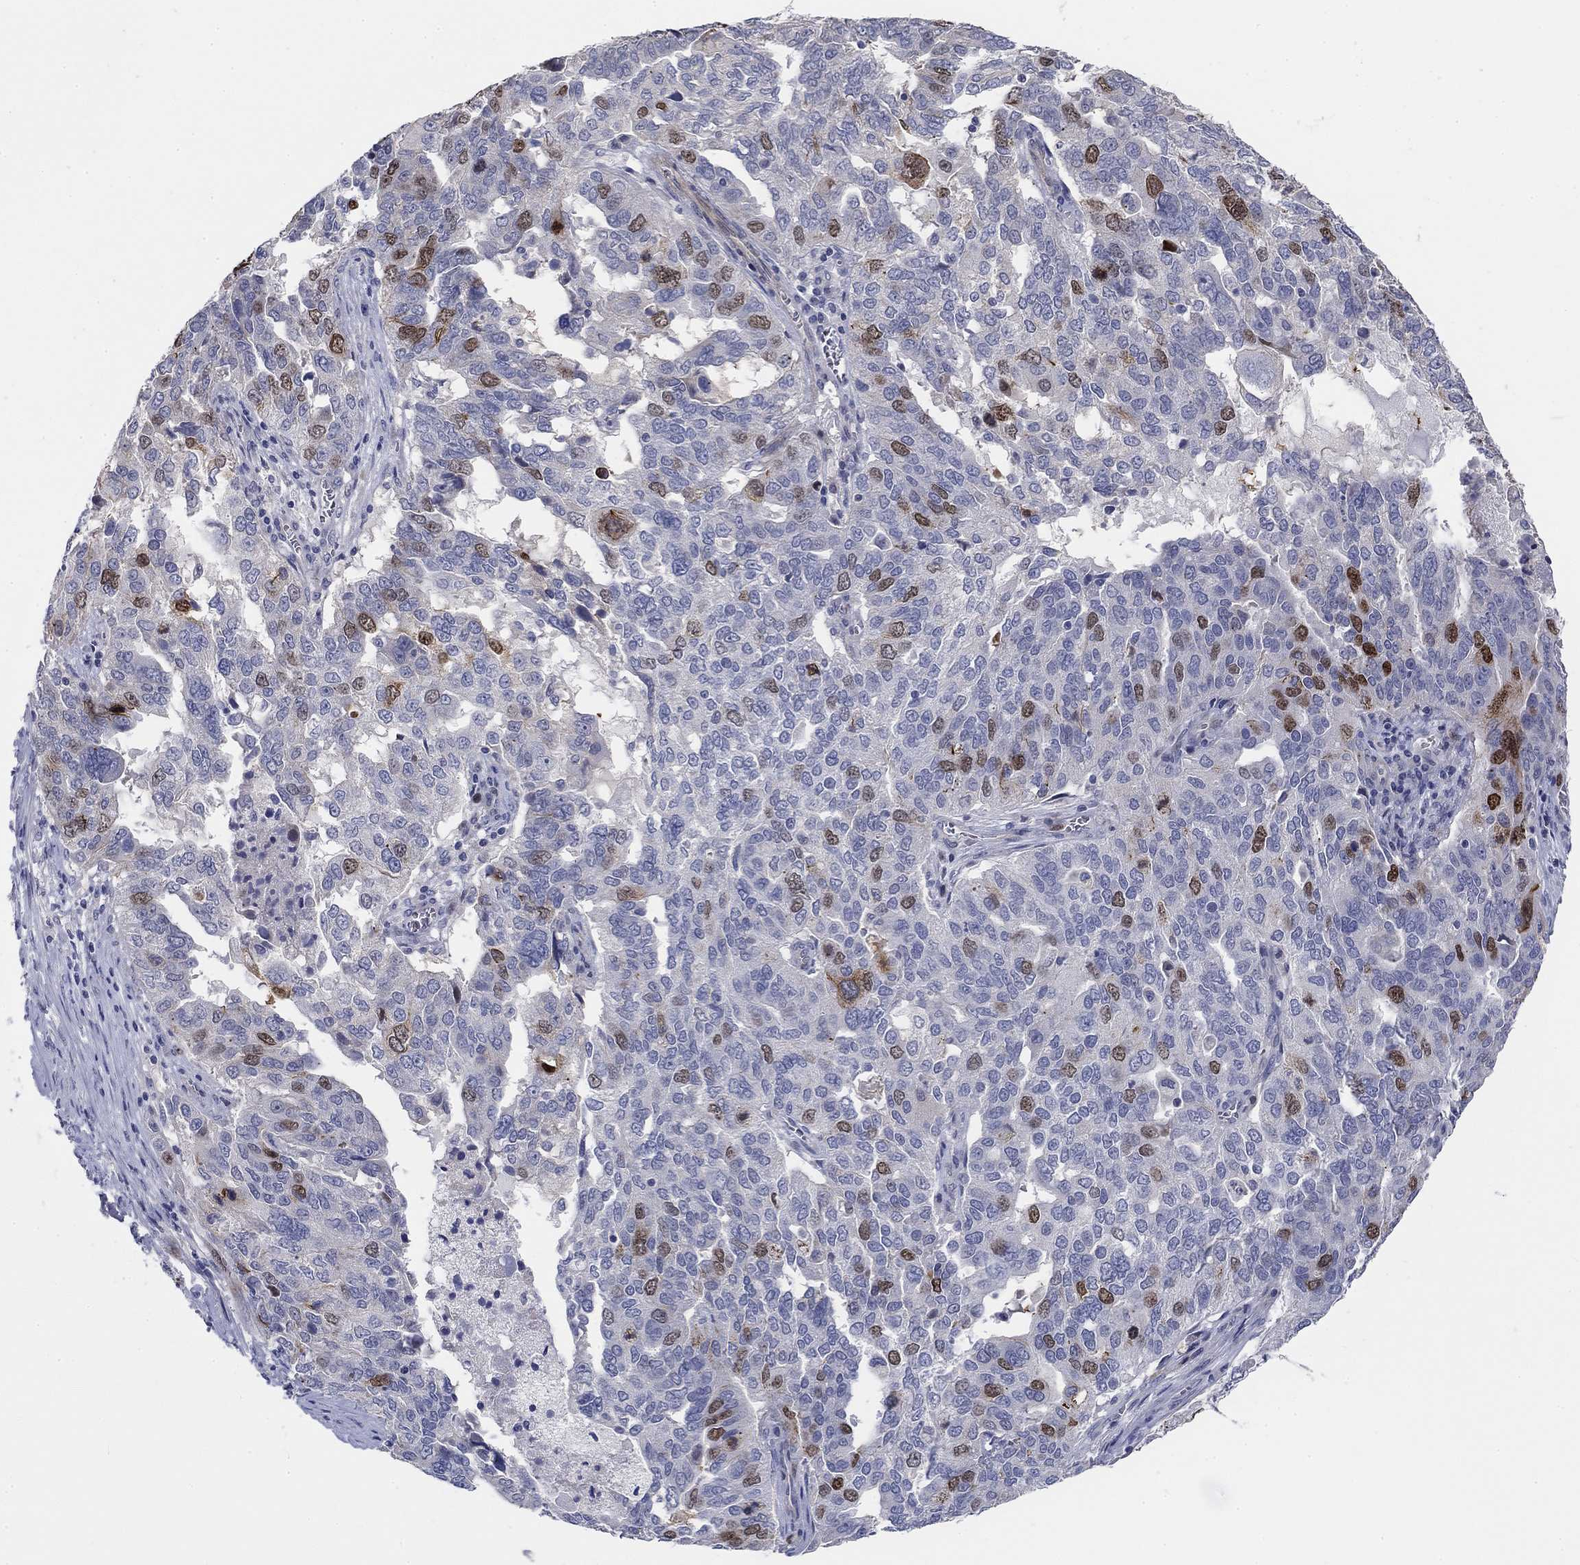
{"staining": {"intensity": "strong", "quantity": "<25%", "location": "nuclear"}, "tissue": "ovarian cancer", "cell_type": "Tumor cells", "image_type": "cancer", "snomed": [{"axis": "morphology", "description": "Carcinoma, endometroid"}, {"axis": "topography", "description": "Soft tissue"}, {"axis": "topography", "description": "Ovary"}], "caption": "This micrograph displays immunohistochemistry staining of ovarian cancer (endometroid carcinoma), with medium strong nuclear expression in about <25% of tumor cells.", "gene": "PRC1", "patient": {"sex": "female", "age": 52}}